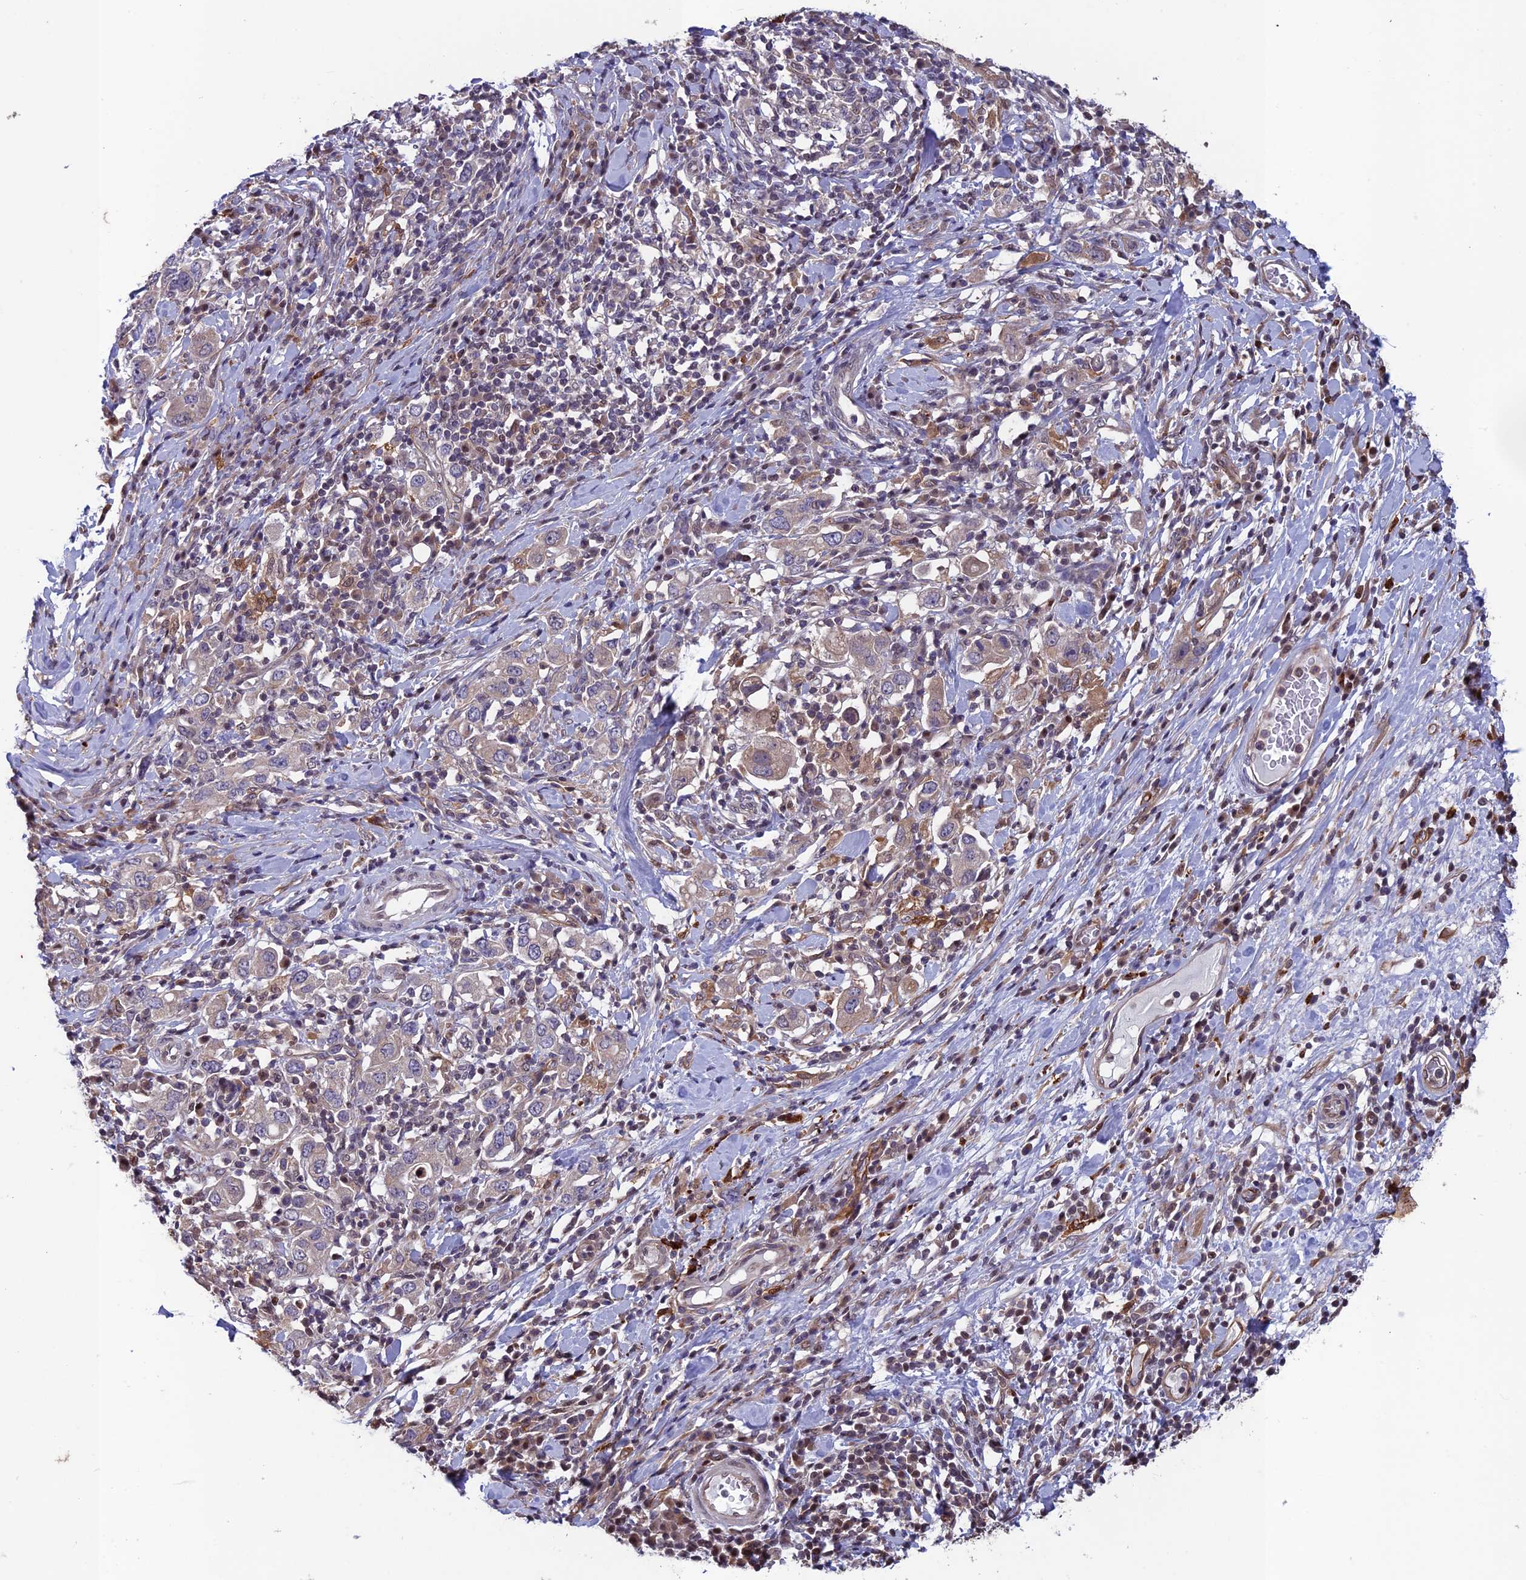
{"staining": {"intensity": "weak", "quantity": "<25%", "location": "cytoplasmic/membranous"}, "tissue": "stomach cancer", "cell_type": "Tumor cells", "image_type": "cancer", "snomed": [{"axis": "morphology", "description": "Adenocarcinoma, NOS"}, {"axis": "topography", "description": "Stomach, upper"}], "caption": "Adenocarcinoma (stomach) was stained to show a protein in brown. There is no significant positivity in tumor cells.", "gene": "MAST2", "patient": {"sex": "male", "age": 62}}